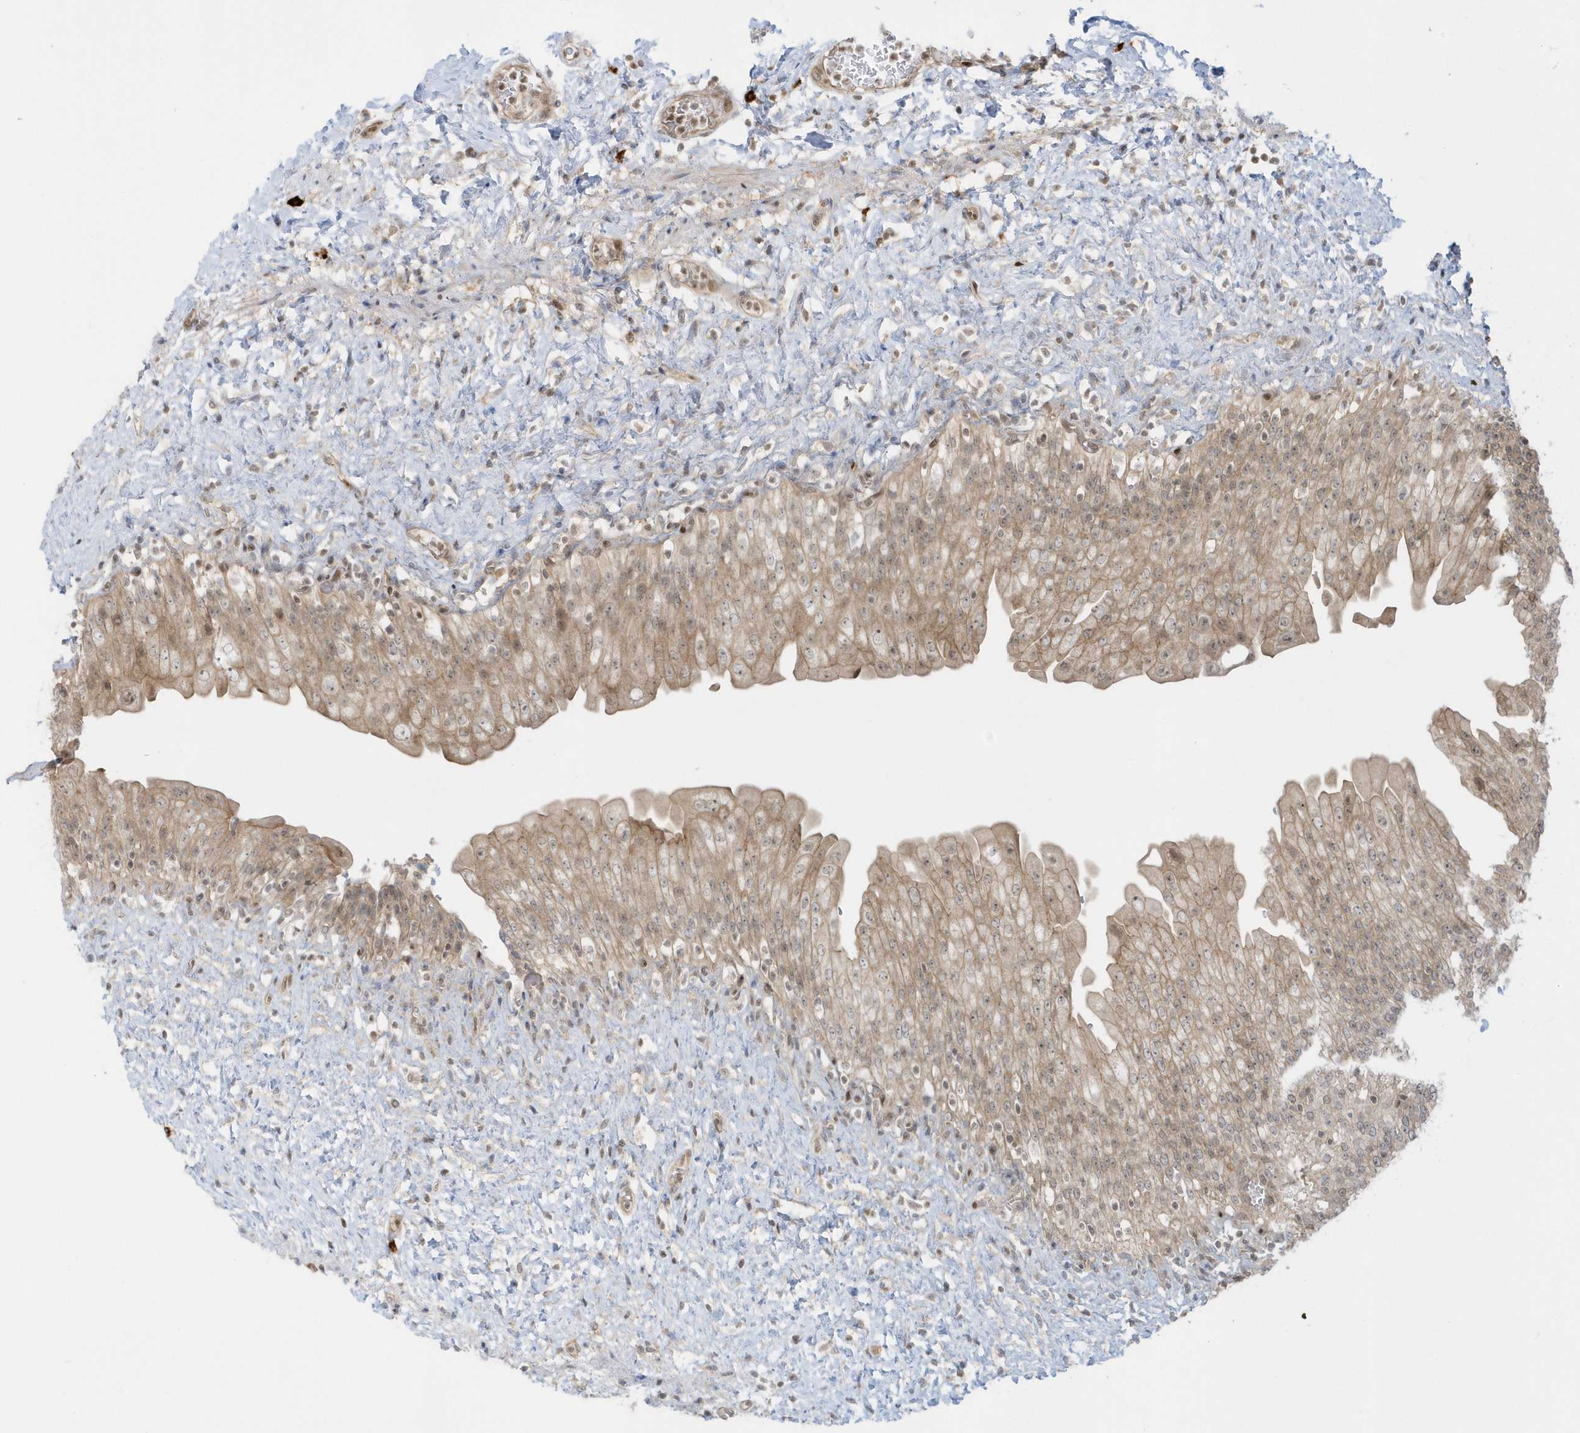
{"staining": {"intensity": "moderate", "quantity": "25%-75%", "location": "cytoplasmic/membranous,nuclear"}, "tissue": "urinary bladder", "cell_type": "Urothelial cells", "image_type": "normal", "snomed": [{"axis": "morphology", "description": "Normal tissue, NOS"}, {"axis": "topography", "description": "Urinary bladder"}], "caption": "Immunohistochemical staining of unremarkable urinary bladder displays medium levels of moderate cytoplasmic/membranous,nuclear expression in about 25%-75% of urothelial cells.", "gene": "PPP1R7", "patient": {"sex": "female", "age": 27}}